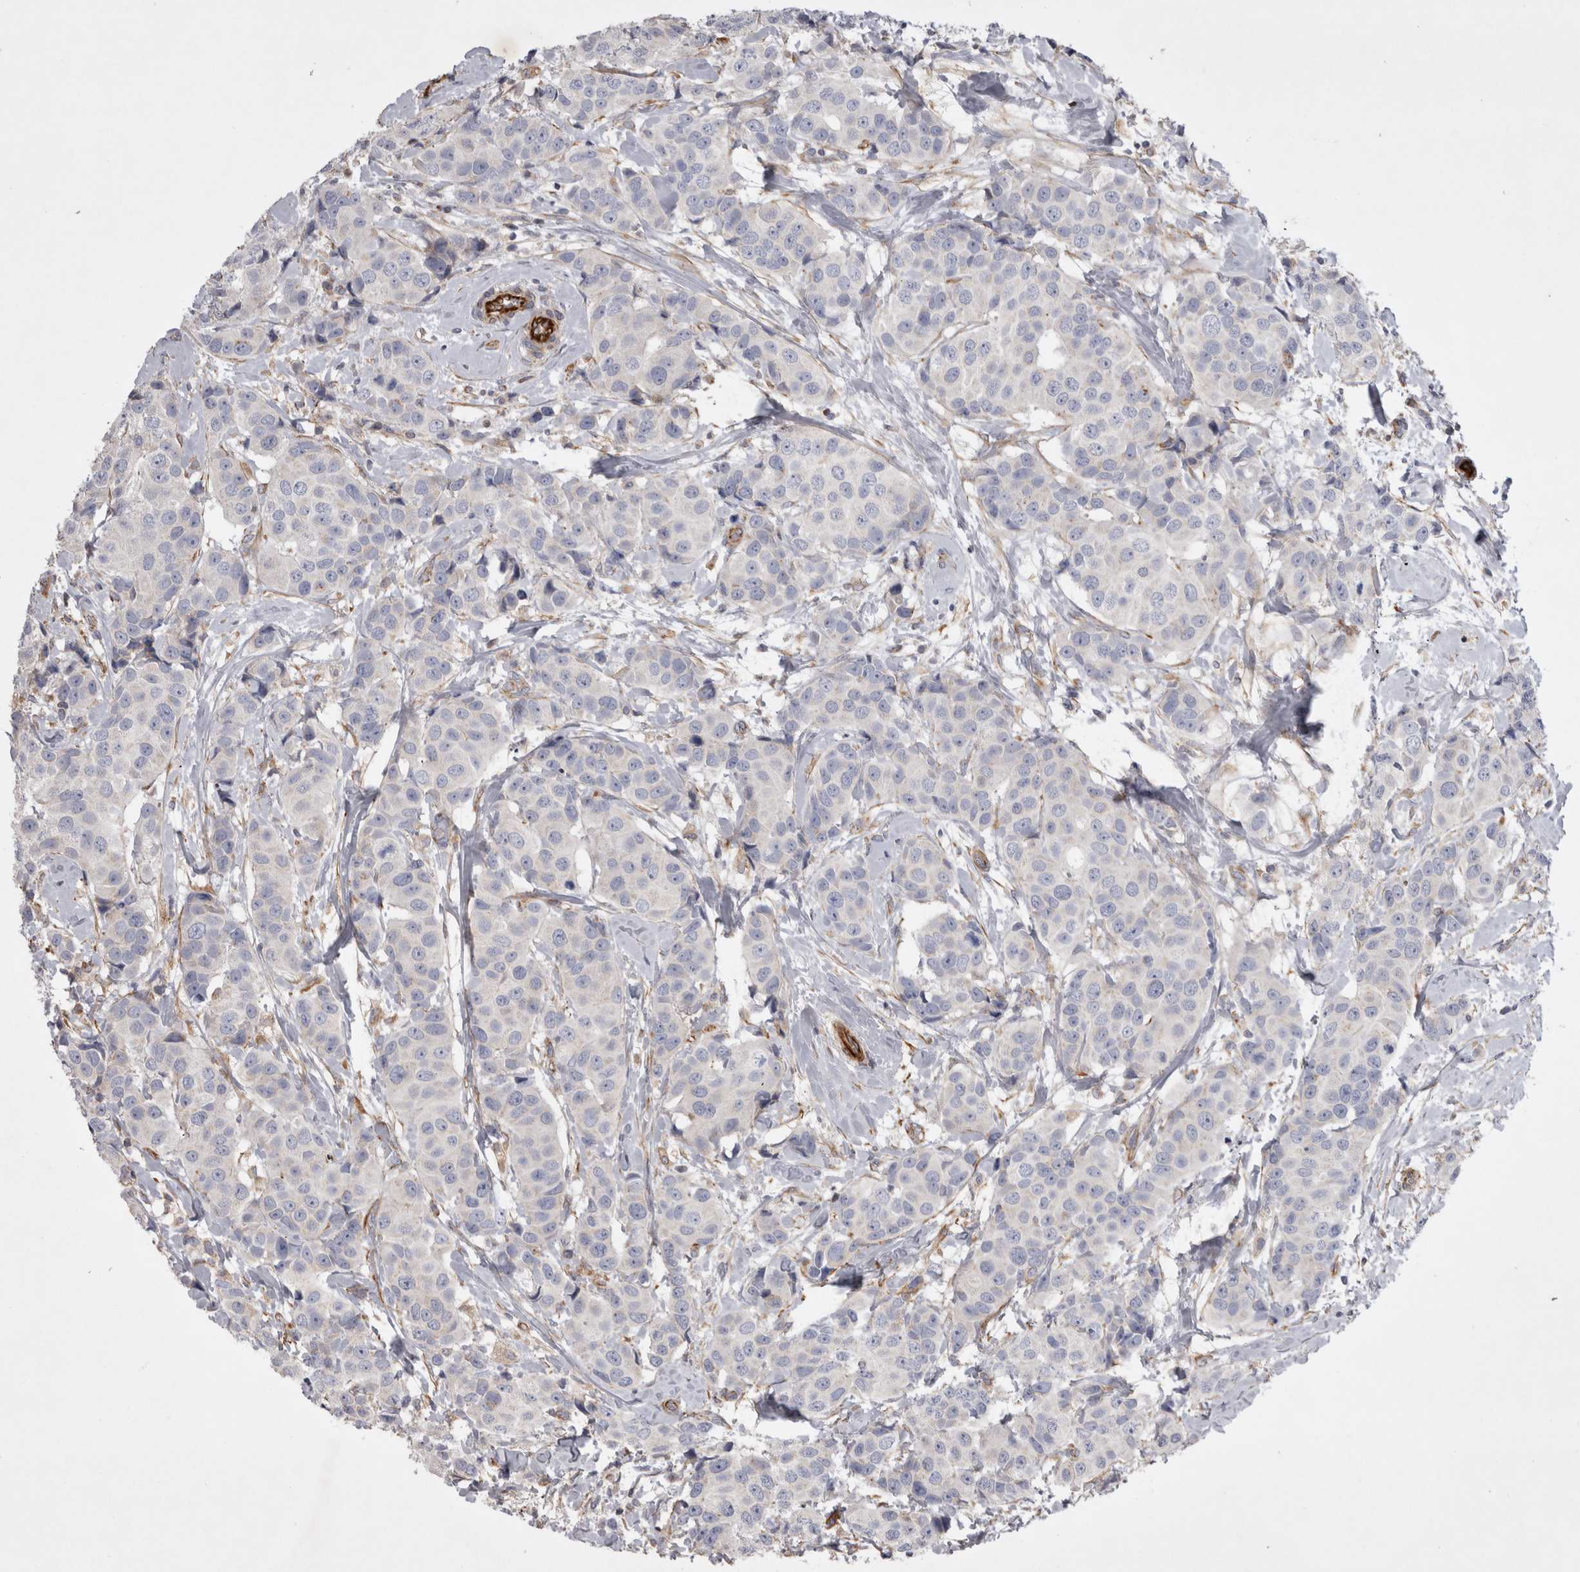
{"staining": {"intensity": "negative", "quantity": "none", "location": "none"}, "tissue": "breast cancer", "cell_type": "Tumor cells", "image_type": "cancer", "snomed": [{"axis": "morphology", "description": "Normal tissue, NOS"}, {"axis": "morphology", "description": "Duct carcinoma"}, {"axis": "topography", "description": "Breast"}], "caption": "Micrograph shows no protein staining in tumor cells of breast infiltrating ductal carcinoma tissue.", "gene": "STRADB", "patient": {"sex": "female", "age": 39}}